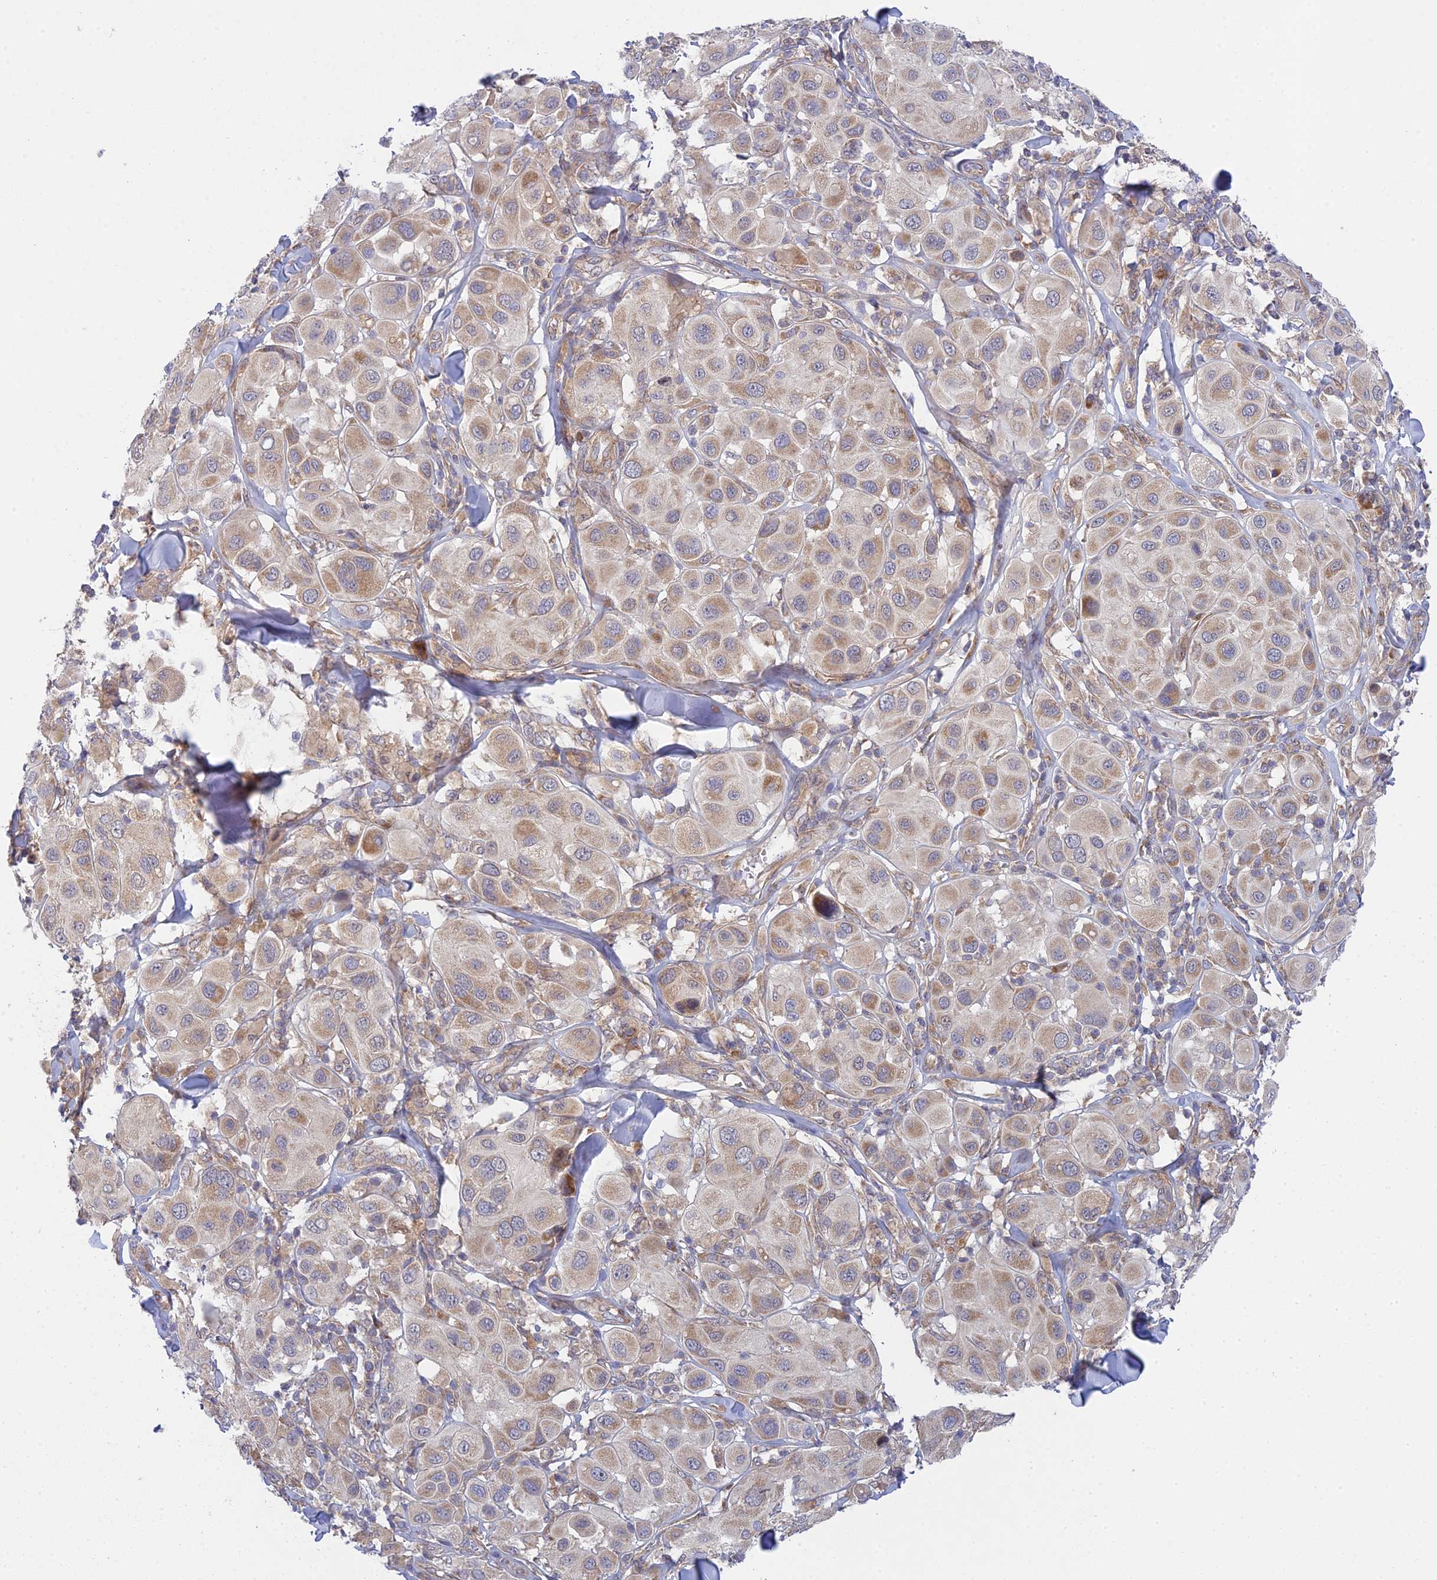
{"staining": {"intensity": "moderate", "quantity": "25%-75%", "location": "cytoplasmic/membranous"}, "tissue": "melanoma", "cell_type": "Tumor cells", "image_type": "cancer", "snomed": [{"axis": "morphology", "description": "Malignant melanoma, Metastatic site"}, {"axis": "topography", "description": "Skin"}], "caption": "Immunohistochemistry (IHC) histopathology image of neoplastic tissue: melanoma stained using immunohistochemistry (IHC) shows medium levels of moderate protein expression localized specifically in the cytoplasmic/membranous of tumor cells, appearing as a cytoplasmic/membranous brown color.", "gene": "INCA1", "patient": {"sex": "male", "age": 41}}